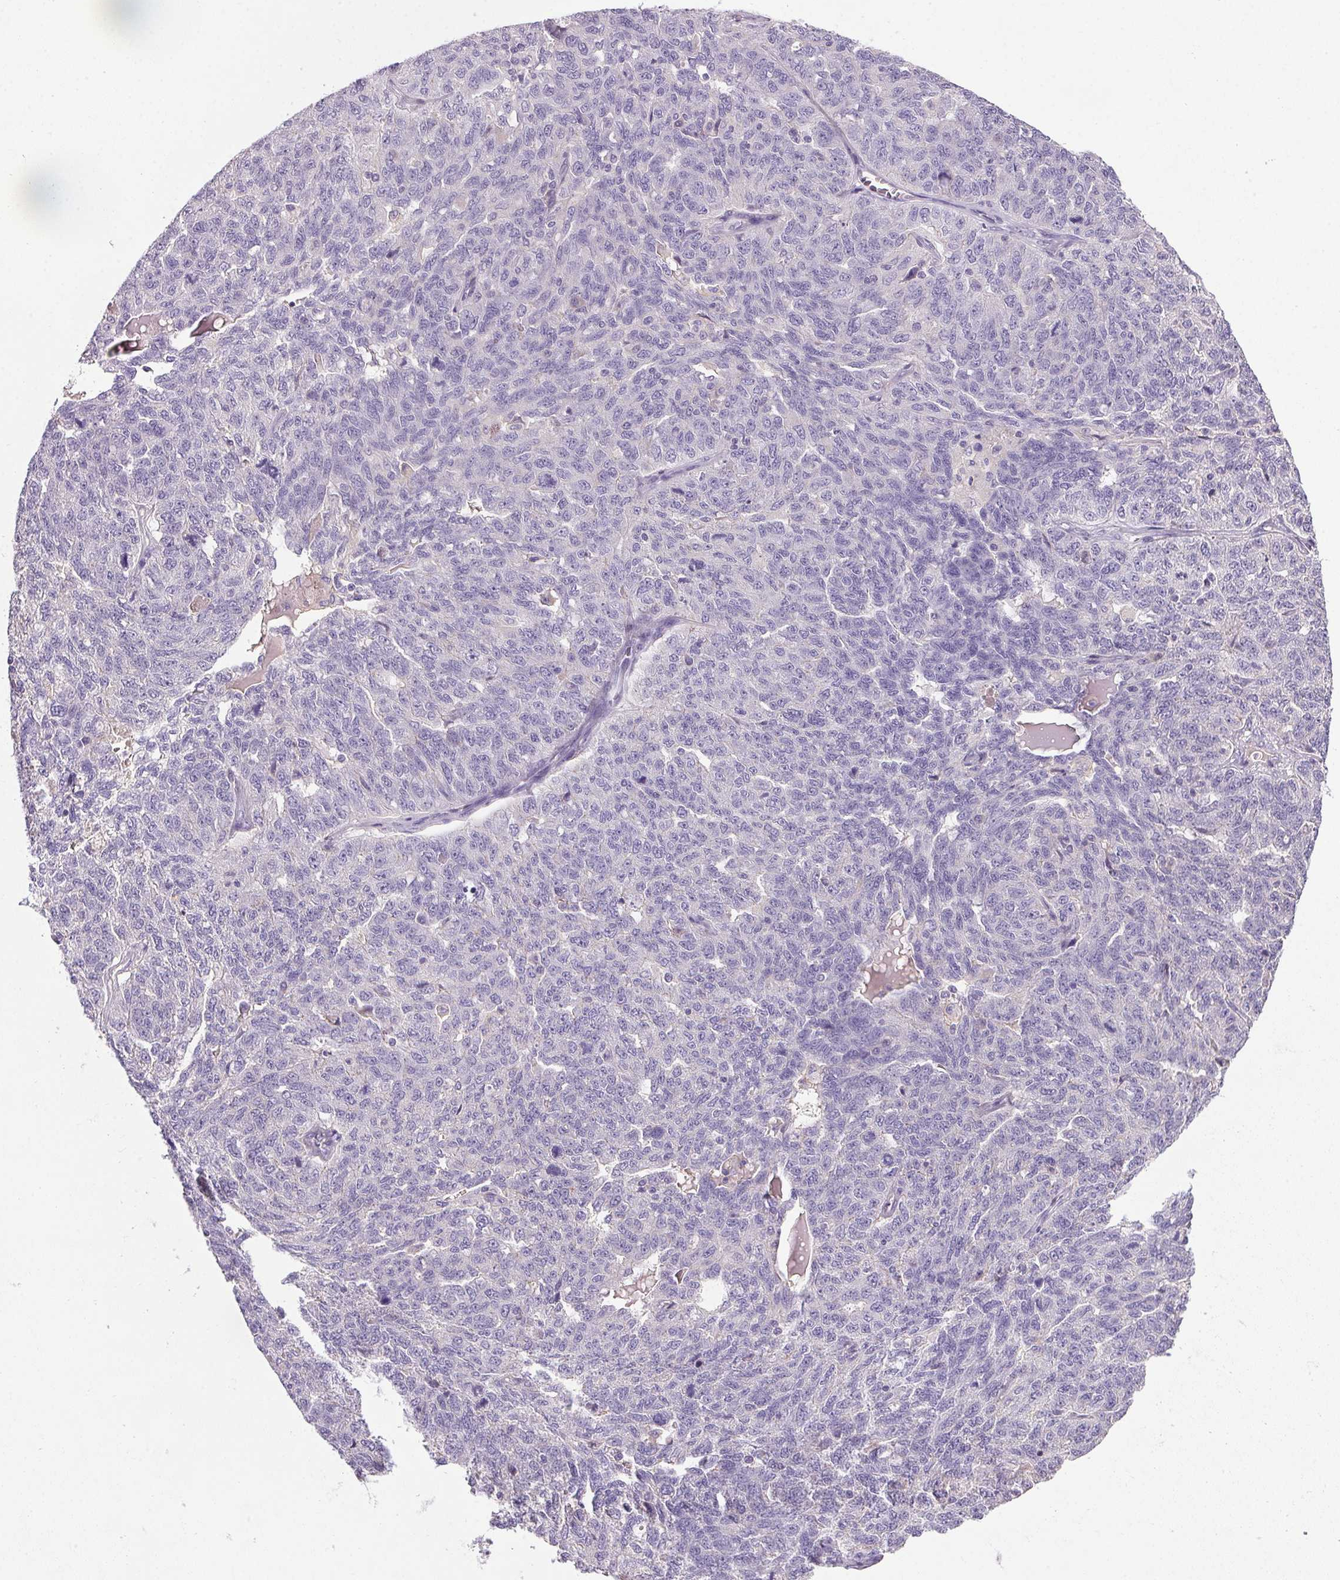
{"staining": {"intensity": "negative", "quantity": "none", "location": "none"}, "tissue": "ovarian cancer", "cell_type": "Tumor cells", "image_type": "cancer", "snomed": [{"axis": "morphology", "description": "Cystadenocarcinoma, serous, NOS"}, {"axis": "topography", "description": "Ovary"}], "caption": "The photomicrograph reveals no significant positivity in tumor cells of ovarian serous cystadenocarcinoma.", "gene": "APOC4", "patient": {"sex": "female", "age": 71}}